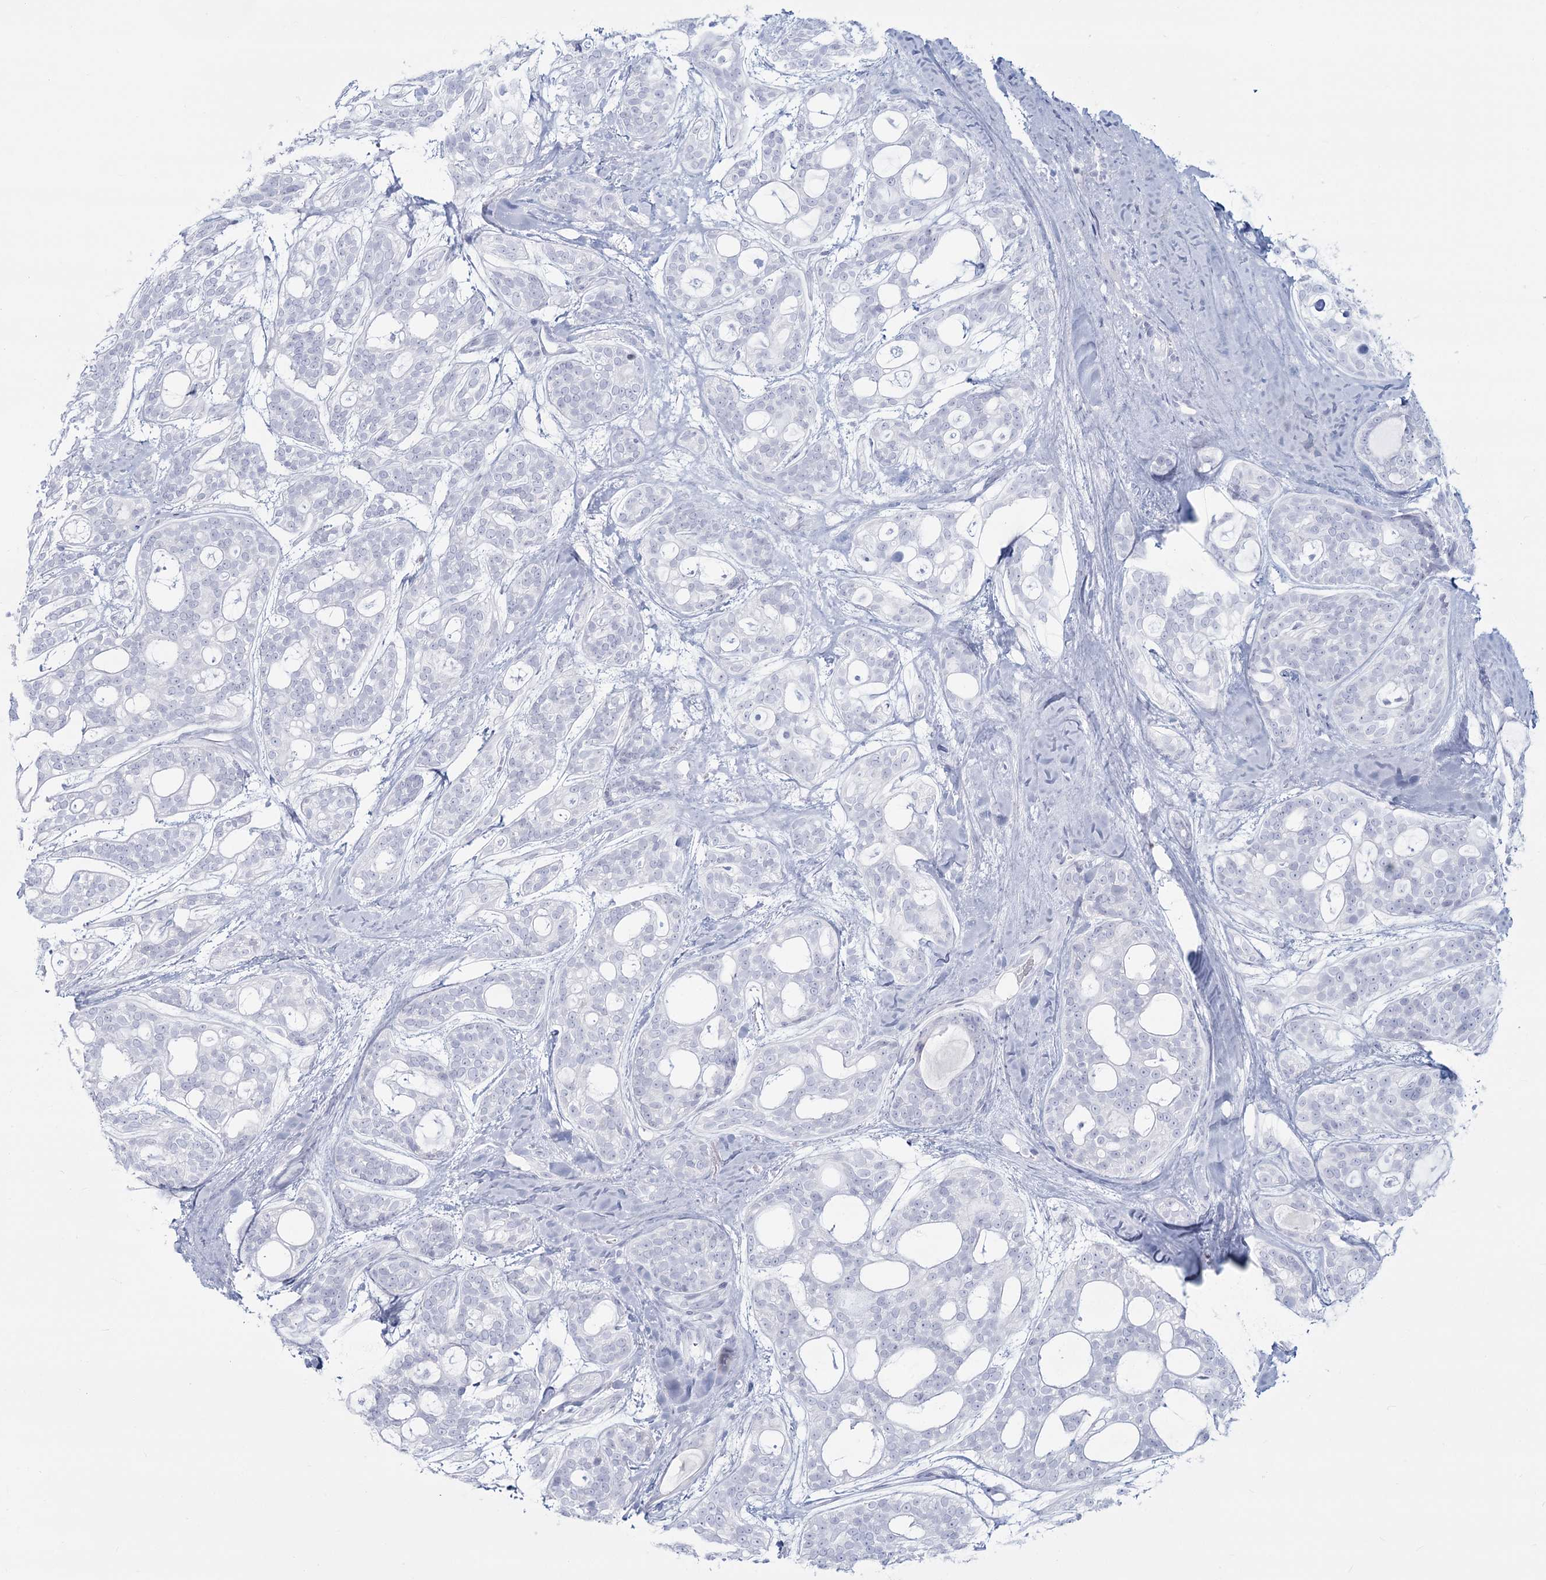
{"staining": {"intensity": "negative", "quantity": "none", "location": "none"}, "tissue": "head and neck cancer", "cell_type": "Tumor cells", "image_type": "cancer", "snomed": [{"axis": "morphology", "description": "Adenocarcinoma, NOS"}, {"axis": "topography", "description": "Head-Neck"}], "caption": "Human head and neck cancer stained for a protein using IHC reveals no staining in tumor cells.", "gene": "SLC6A19", "patient": {"sex": "male", "age": 66}}